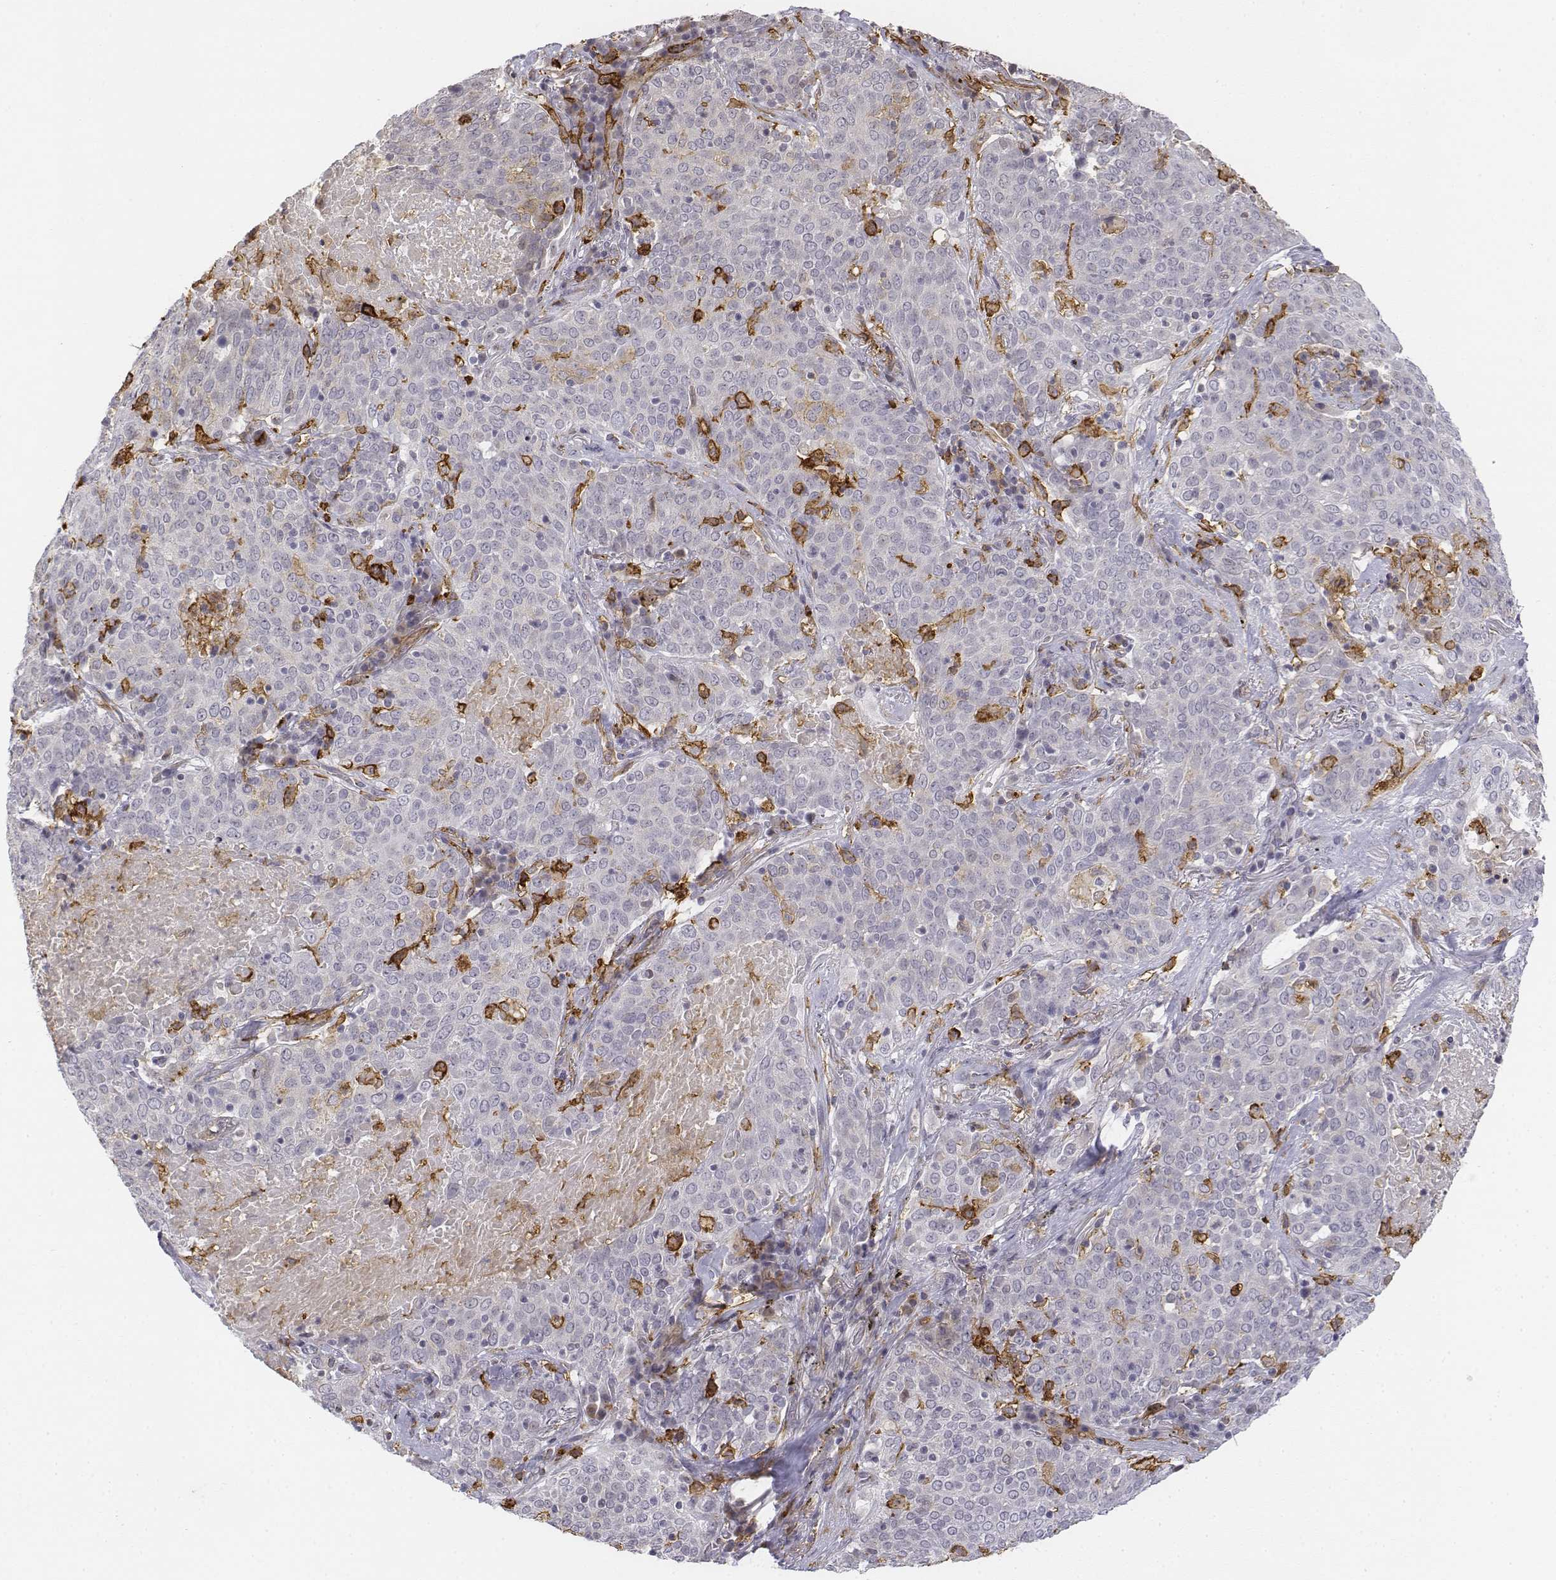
{"staining": {"intensity": "negative", "quantity": "none", "location": "none"}, "tissue": "lung cancer", "cell_type": "Tumor cells", "image_type": "cancer", "snomed": [{"axis": "morphology", "description": "Squamous cell carcinoma, NOS"}, {"axis": "topography", "description": "Lung"}], "caption": "This is a photomicrograph of IHC staining of lung squamous cell carcinoma, which shows no positivity in tumor cells.", "gene": "CD14", "patient": {"sex": "male", "age": 82}}